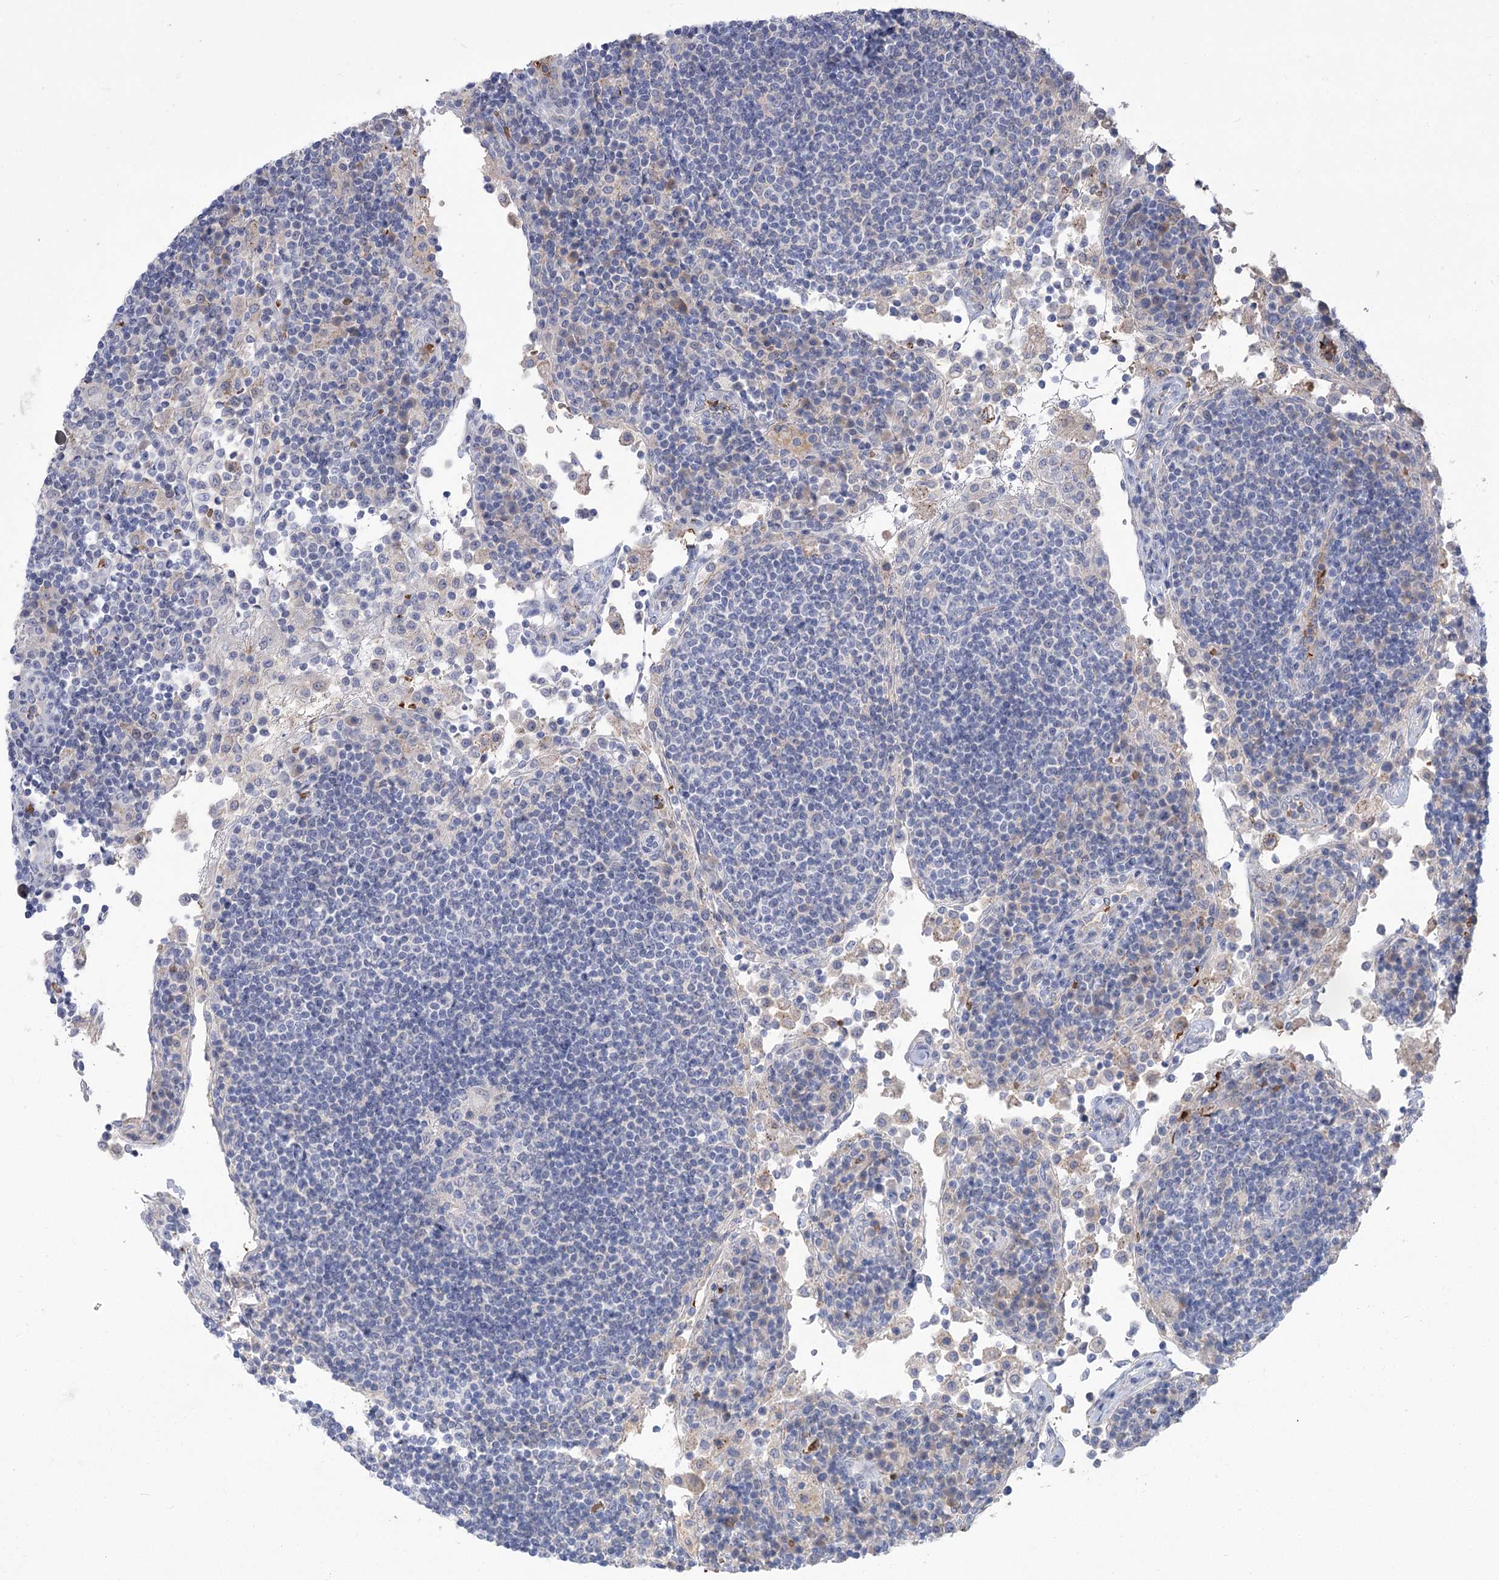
{"staining": {"intensity": "negative", "quantity": "none", "location": "none"}, "tissue": "lymph node", "cell_type": "Germinal center cells", "image_type": "normal", "snomed": [{"axis": "morphology", "description": "Normal tissue, NOS"}, {"axis": "topography", "description": "Lymph node"}], "caption": "A histopathology image of lymph node stained for a protein displays no brown staining in germinal center cells. The staining was performed using DAB to visualize the protein expression in brown, while the nuclei were stained in blue with hematoxylin (Magnification: 20x).", "gene": "HBA1", "patient": {"sex": "female", "age": 53}}